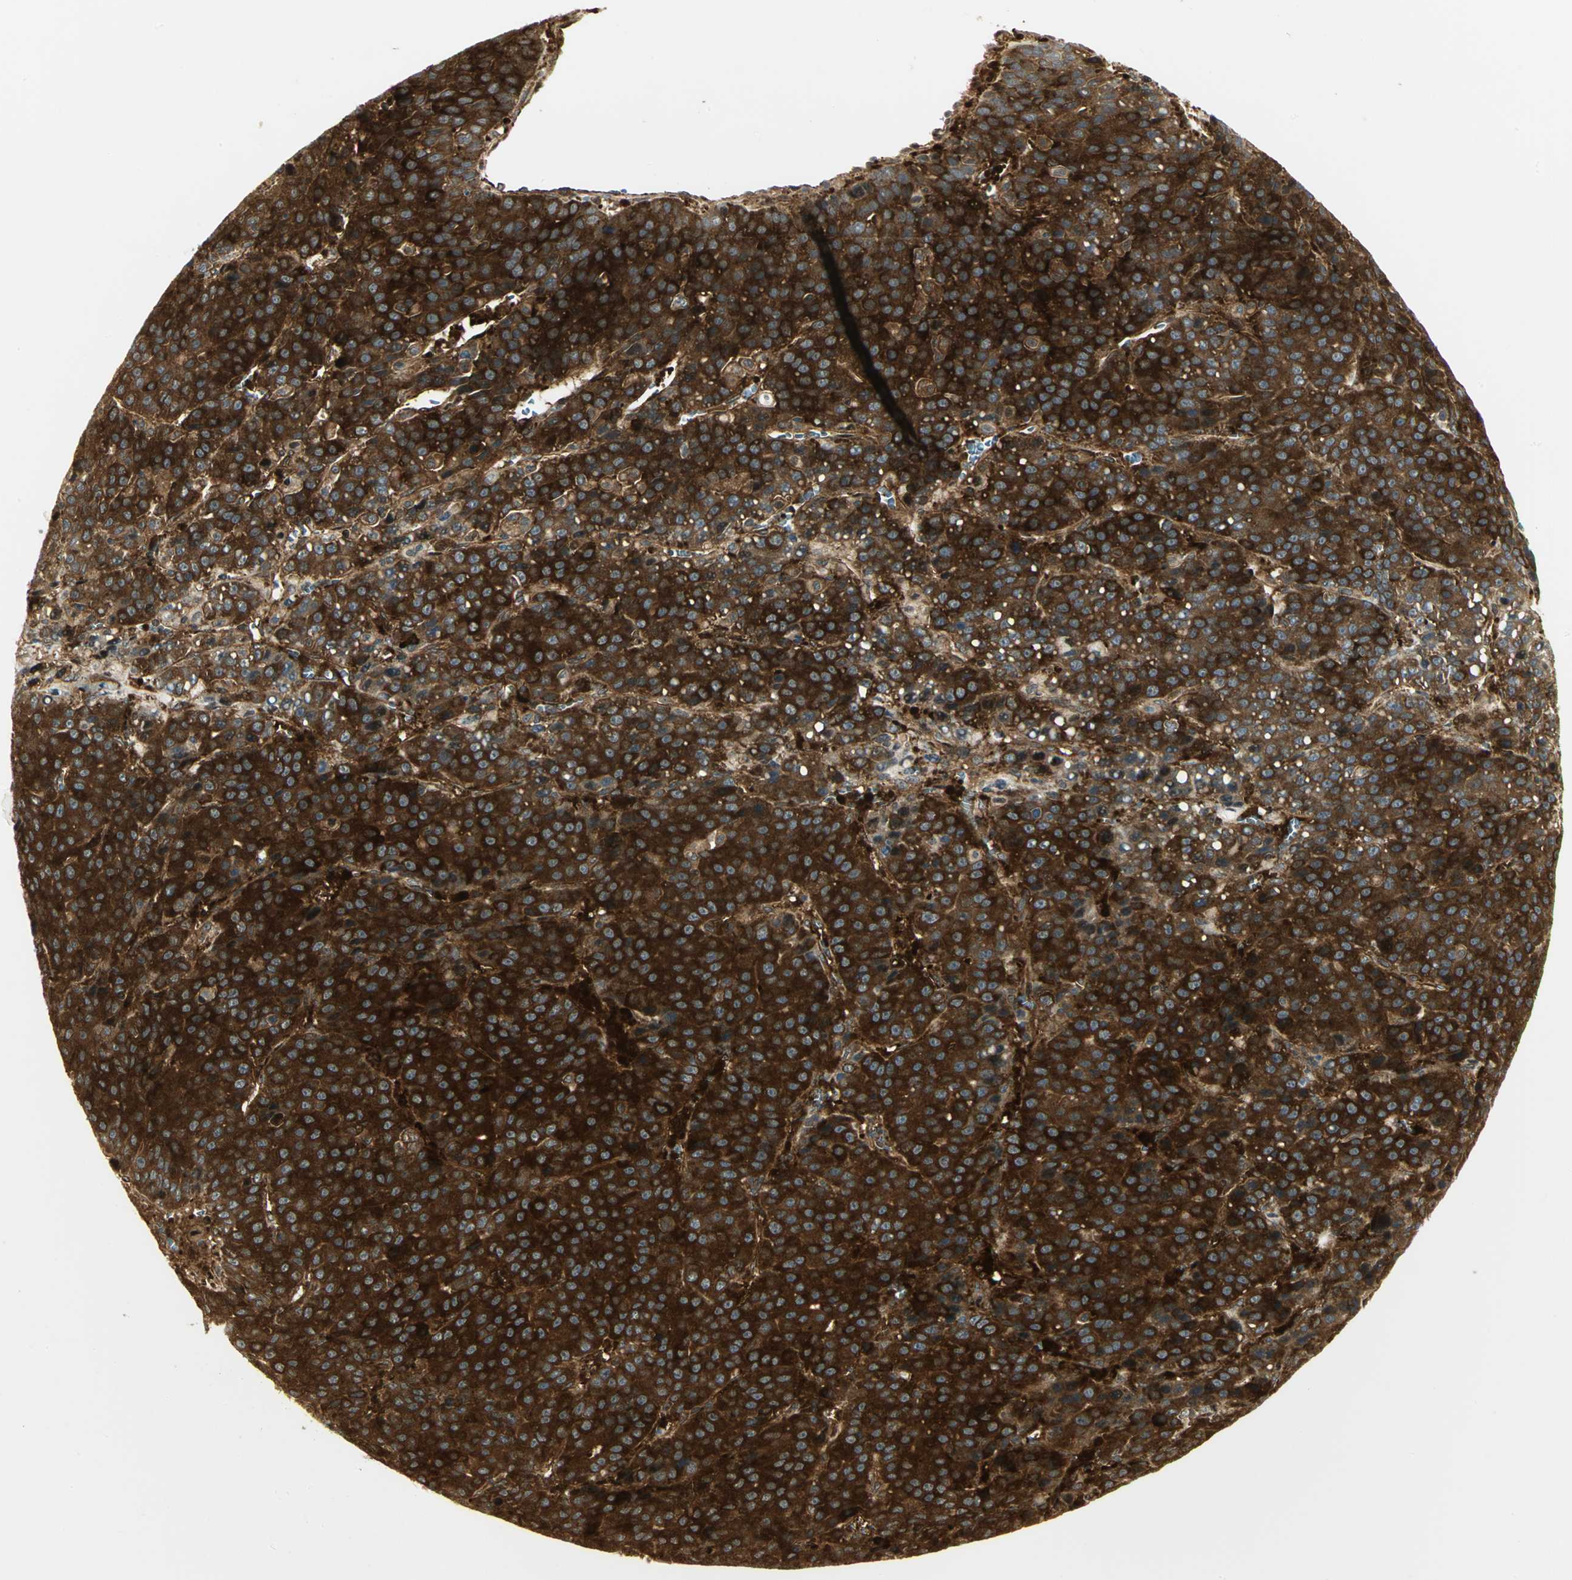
{"staining": {"intensity": "strong", "quantity": ">75%", "location": "cytoplasmic/membranous"}, "tissue": "liver cancer", "cell_type": "Tumor cells", "image_type": "cancer", "snomed": [{"axis": "morphology", "description": "Carcinoma, Hepatocellular, NOS"}, {"axis": "topography", "description": "Liver"}], "caption": "Tumor cells display strong cytoplasmic/membranous expression in approximately >75% of cells in liver cancer (hepatocellular carcinoma).", "gene": "EEA1", "patient": {"sex": "female", "age": 53}}